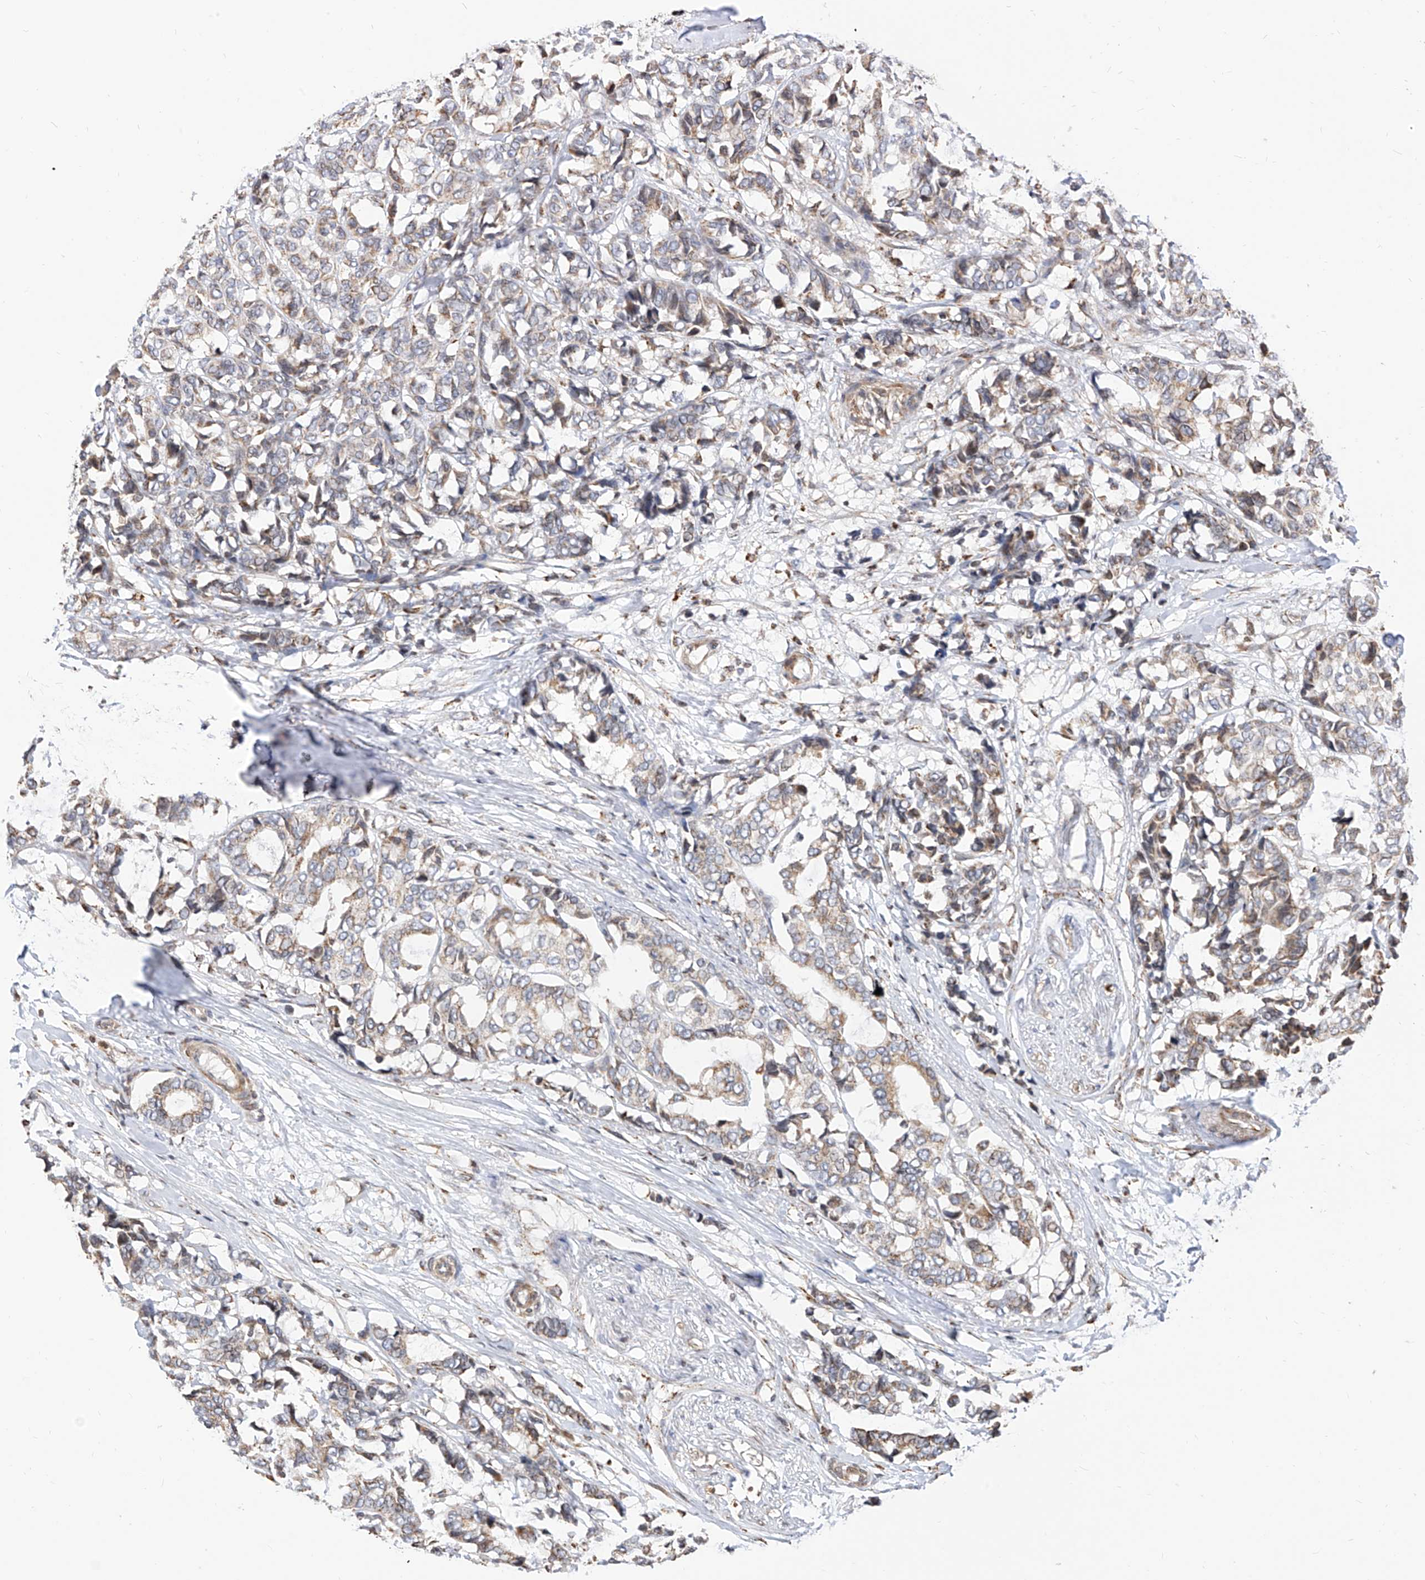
{"staining": {"intensity": "weak", "quantity": ">75%", "location": "cytoplasmic/membranous"}, "tissue": "breast cancer", "cell_type": "Tumor cells", "image_type": "cancer", "snomed": [{"axis": "morphology", "description": "Duct carcinoma"}, {"axis": "topography", "description": "Breast"}], "caption": "This photomicrograph demonstrates breast cancer stained with immunohistochemistry to label a protein in brown. The cytoplasmic/membranous of tumor cells show weak positivity for the protein. Nuclei are counter-stained blue.", "gene": "TTLL8", "patient": {"sex": "female", "age": 87}}